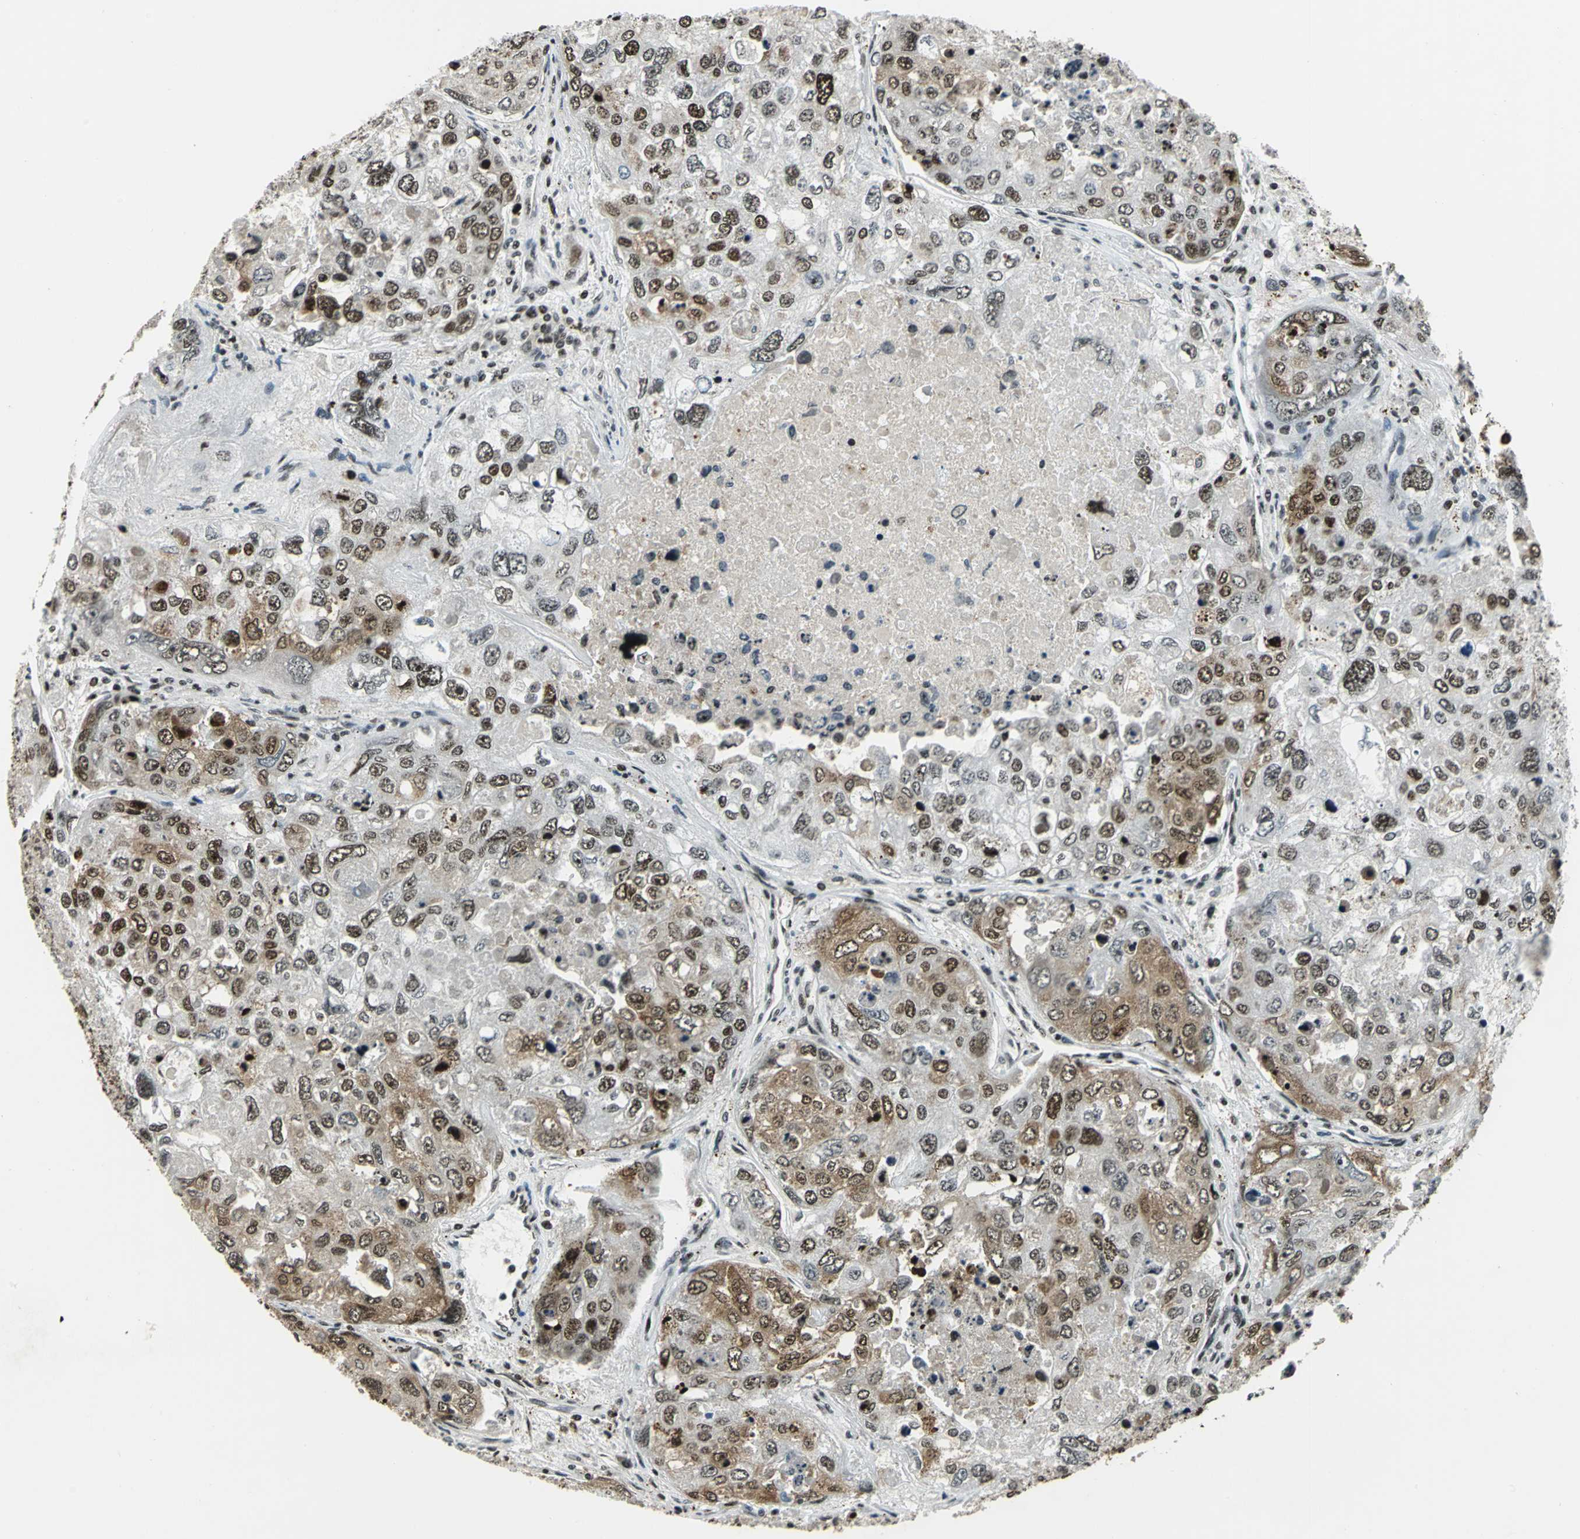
{"staining": {"intensity": "moderate", "quantity": "25%-75%", "location": "cytoplasmic/membranous"}, "tissue": "urothelial cancer", "cell_type": "Tumor cells", "image_type": "cancer", "snomed": [{"axis": "morphology", "description": "Urothelial carcinoma, High grade"}, {"axis": "topography", "description": "Lymph node"}, {"axis": "topography", "description": "Urinary bladder"}], "caption": "Immunohistochemical staining of urothelial cancer exhibits medium levels of moderate cytoplasmic/membranous protein positivity in about 25%-75% of tumor cells.", "gene": "UBTF", "patient": {"sex": "male", "age": 51}}